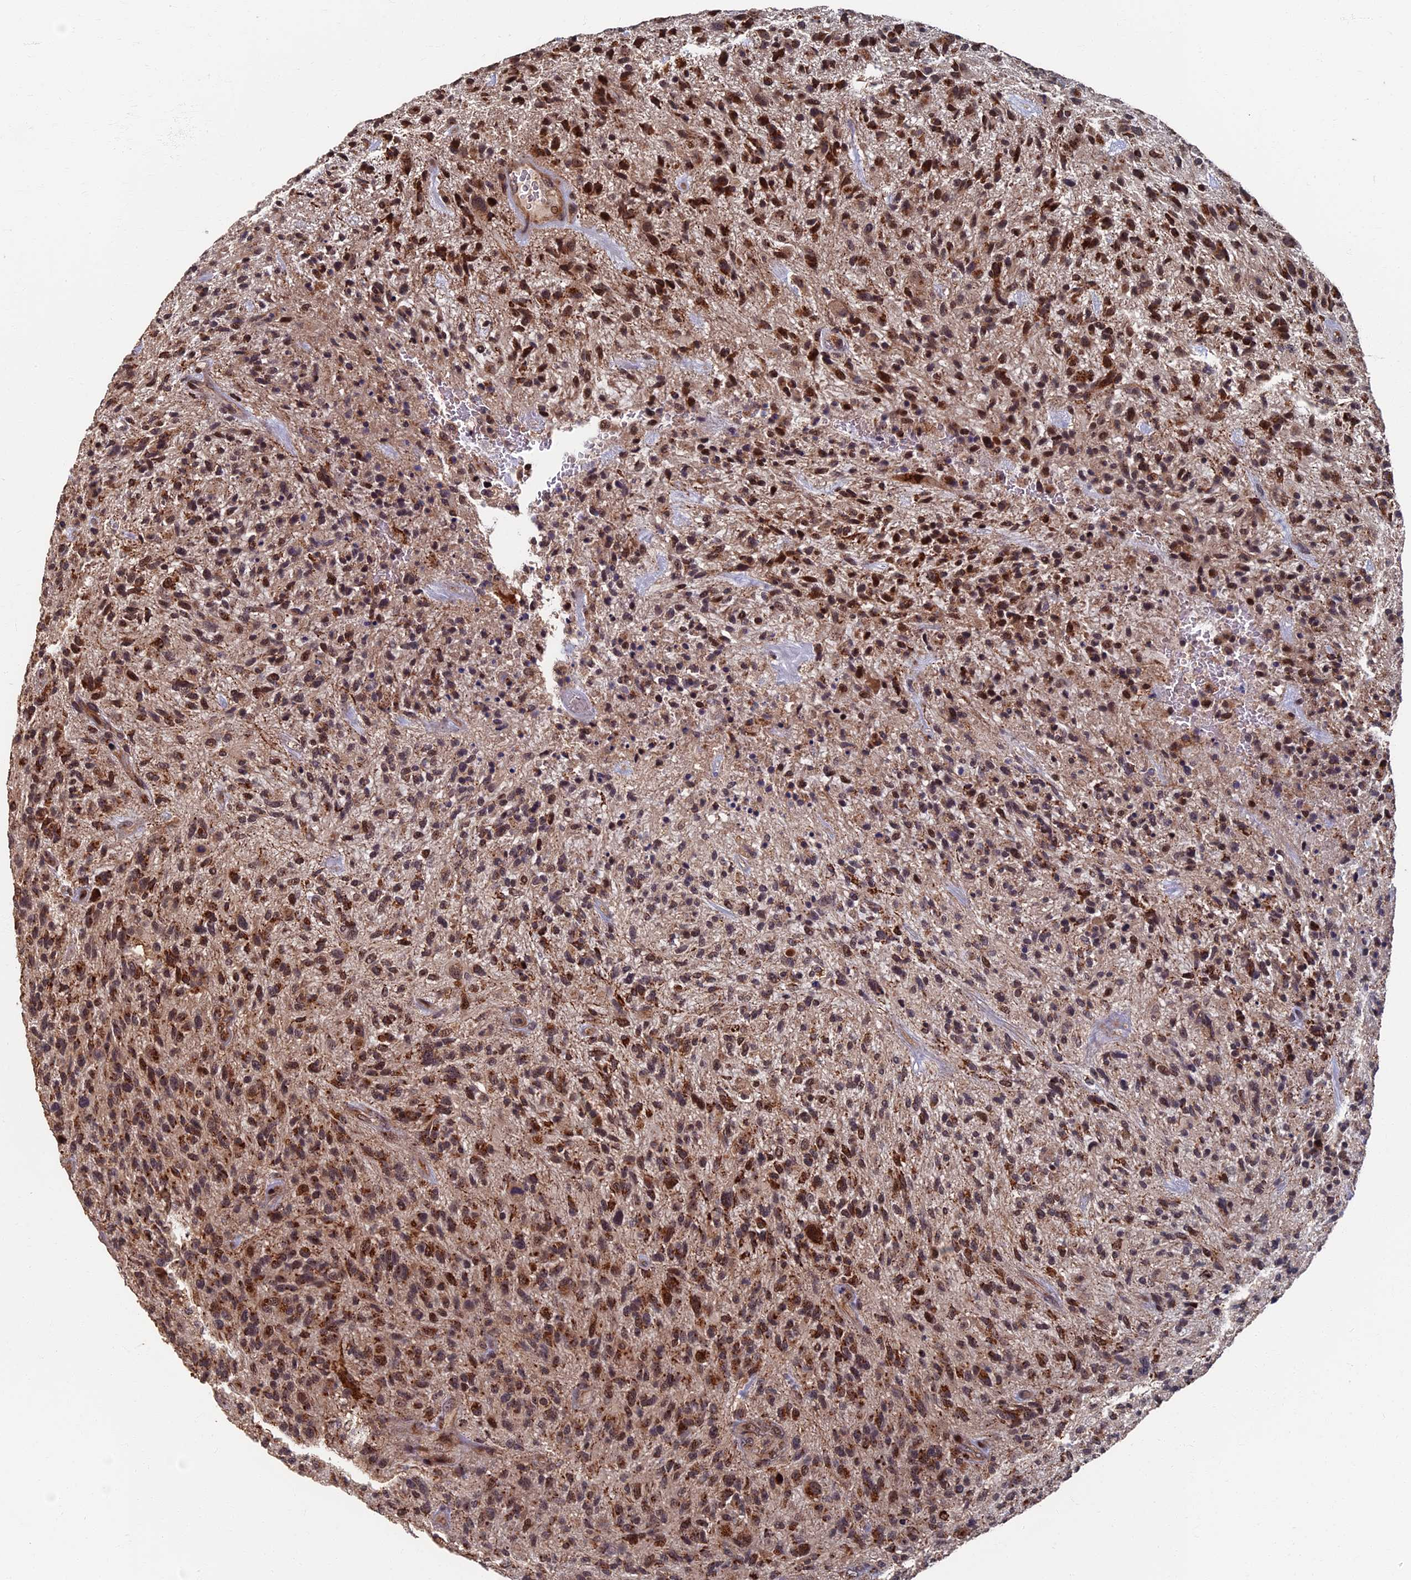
{"staining": {"intensity": "moderate", "quantity": ">75%", "location": "cytoplasmic/membranous,nuclear"}, "tissue": "glioma", "cell_type": "Tumor cells", "image_type": "cancer", "snomed": [{"axis": "morphology", "description": "Glioma, malignant, High grade"}, {"axis": "topography", "description": "Brain"}], "caption": "Tumor cells demonstrate medium levels of moderate cytoplasmic/membranous and nuclear staining in approximately >75% of cells in human malignant glioma (high-grade). (Stains: DAB (3,3'-diaminobenzidine) in brown, nuclei in blue, Microscopy: brightfield microscopy at high magnification).", "gene": "RASGRF1", "patient": {"sex": "male", "age": 47}}